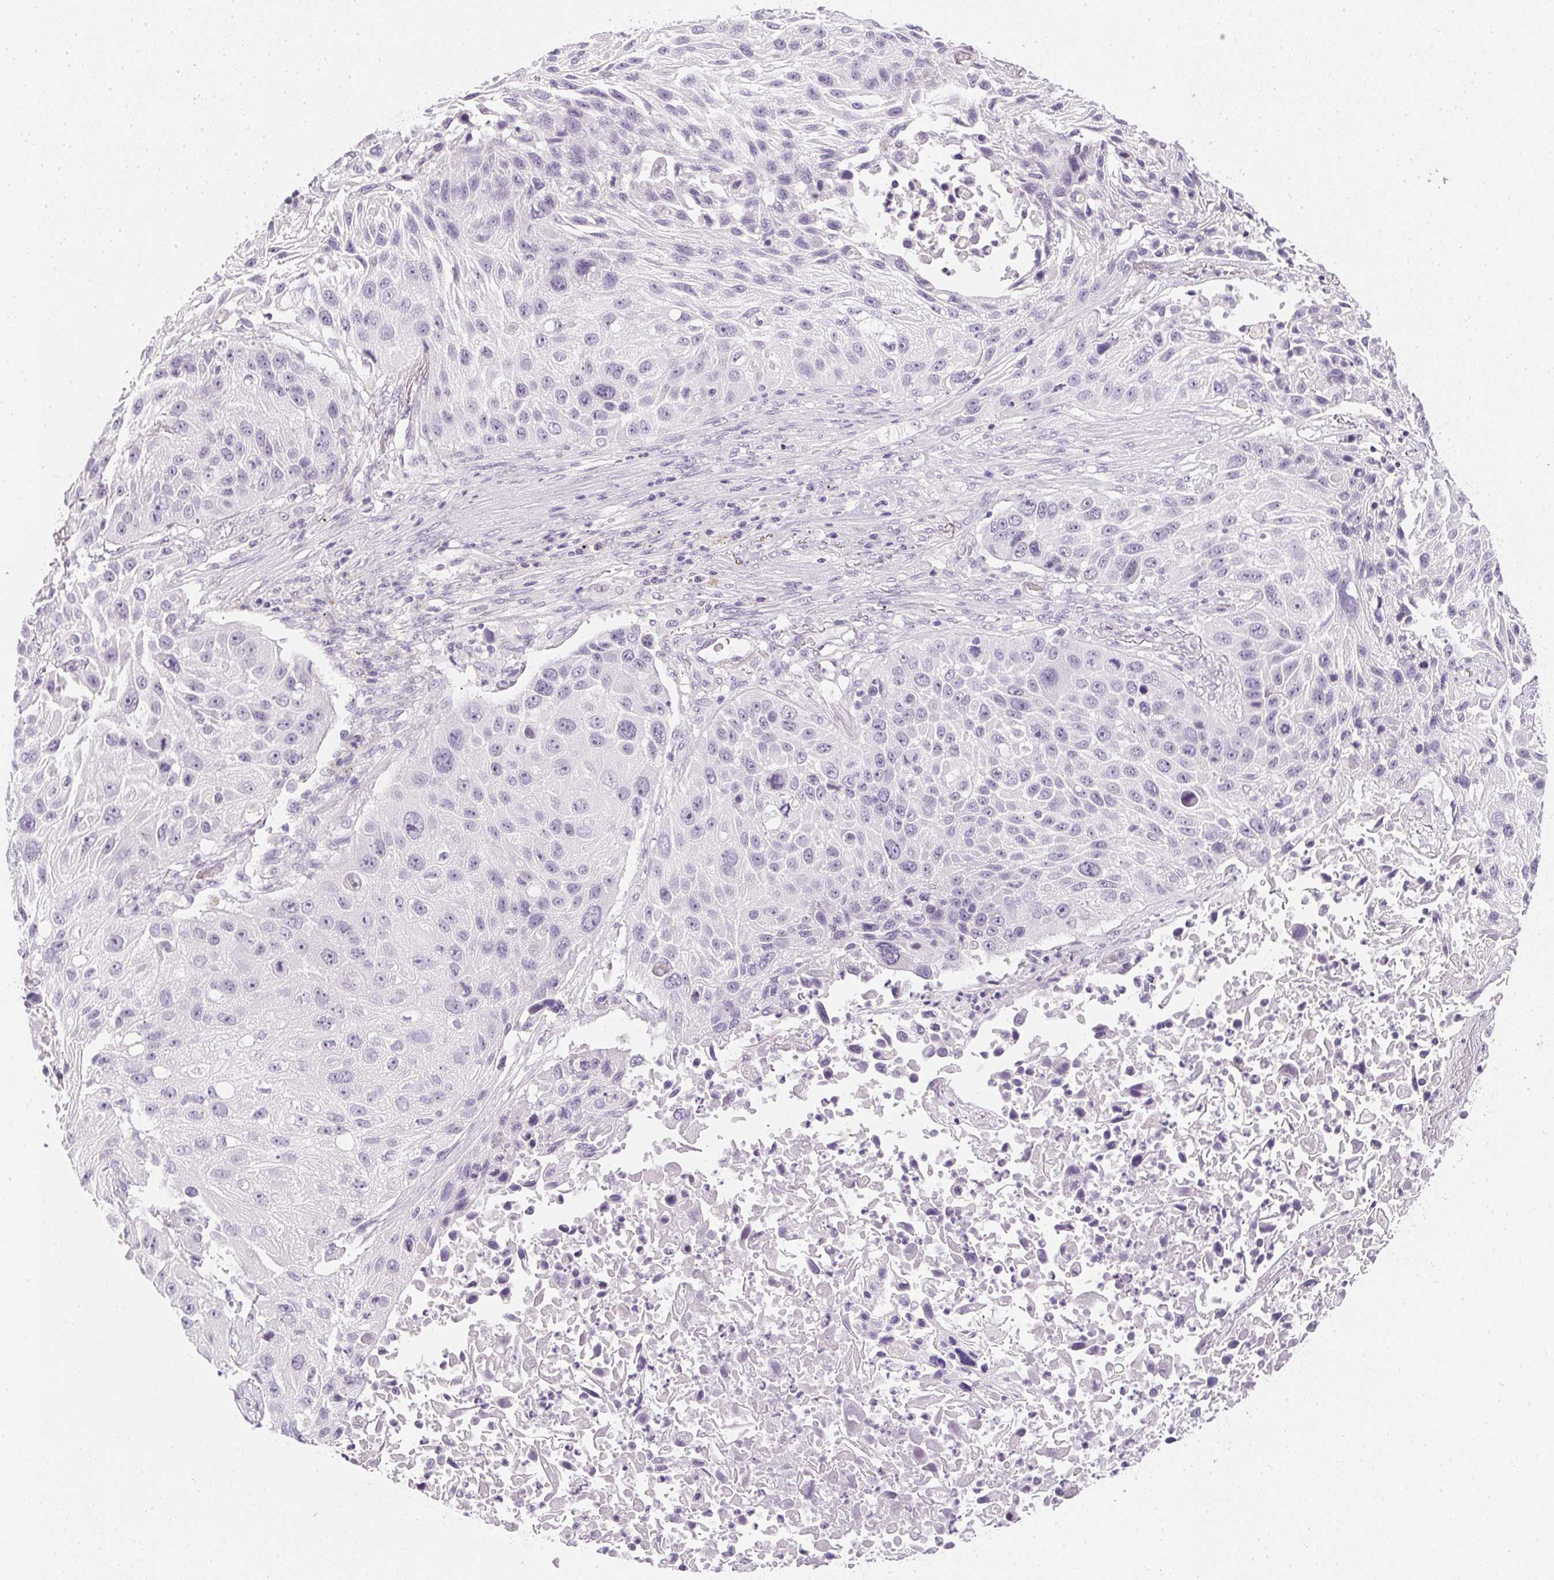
{"staining": {"intensity": "negative", "quantity": "none", "location": "none"}, "tissue": "lung cancer", "cell_type": "Tumor cells", "image_type": "cancer", "snomed": [{"axis": "morphology", "description": "Normal morphology"}, {"axis": "morphology", "description": "Squamous cell carcinoma, NOS"}, {"axis": "topography", "description": "Lymph node"}, {"axis": "topography", "description": "Lung"}], "caption": "An immunohistochemistry photomicrograph of lung cancer is shown. There is no staining in tumor cells of lung cancer.", "gene": "PPY", "patient": {"sex": "male", "age": 67}}